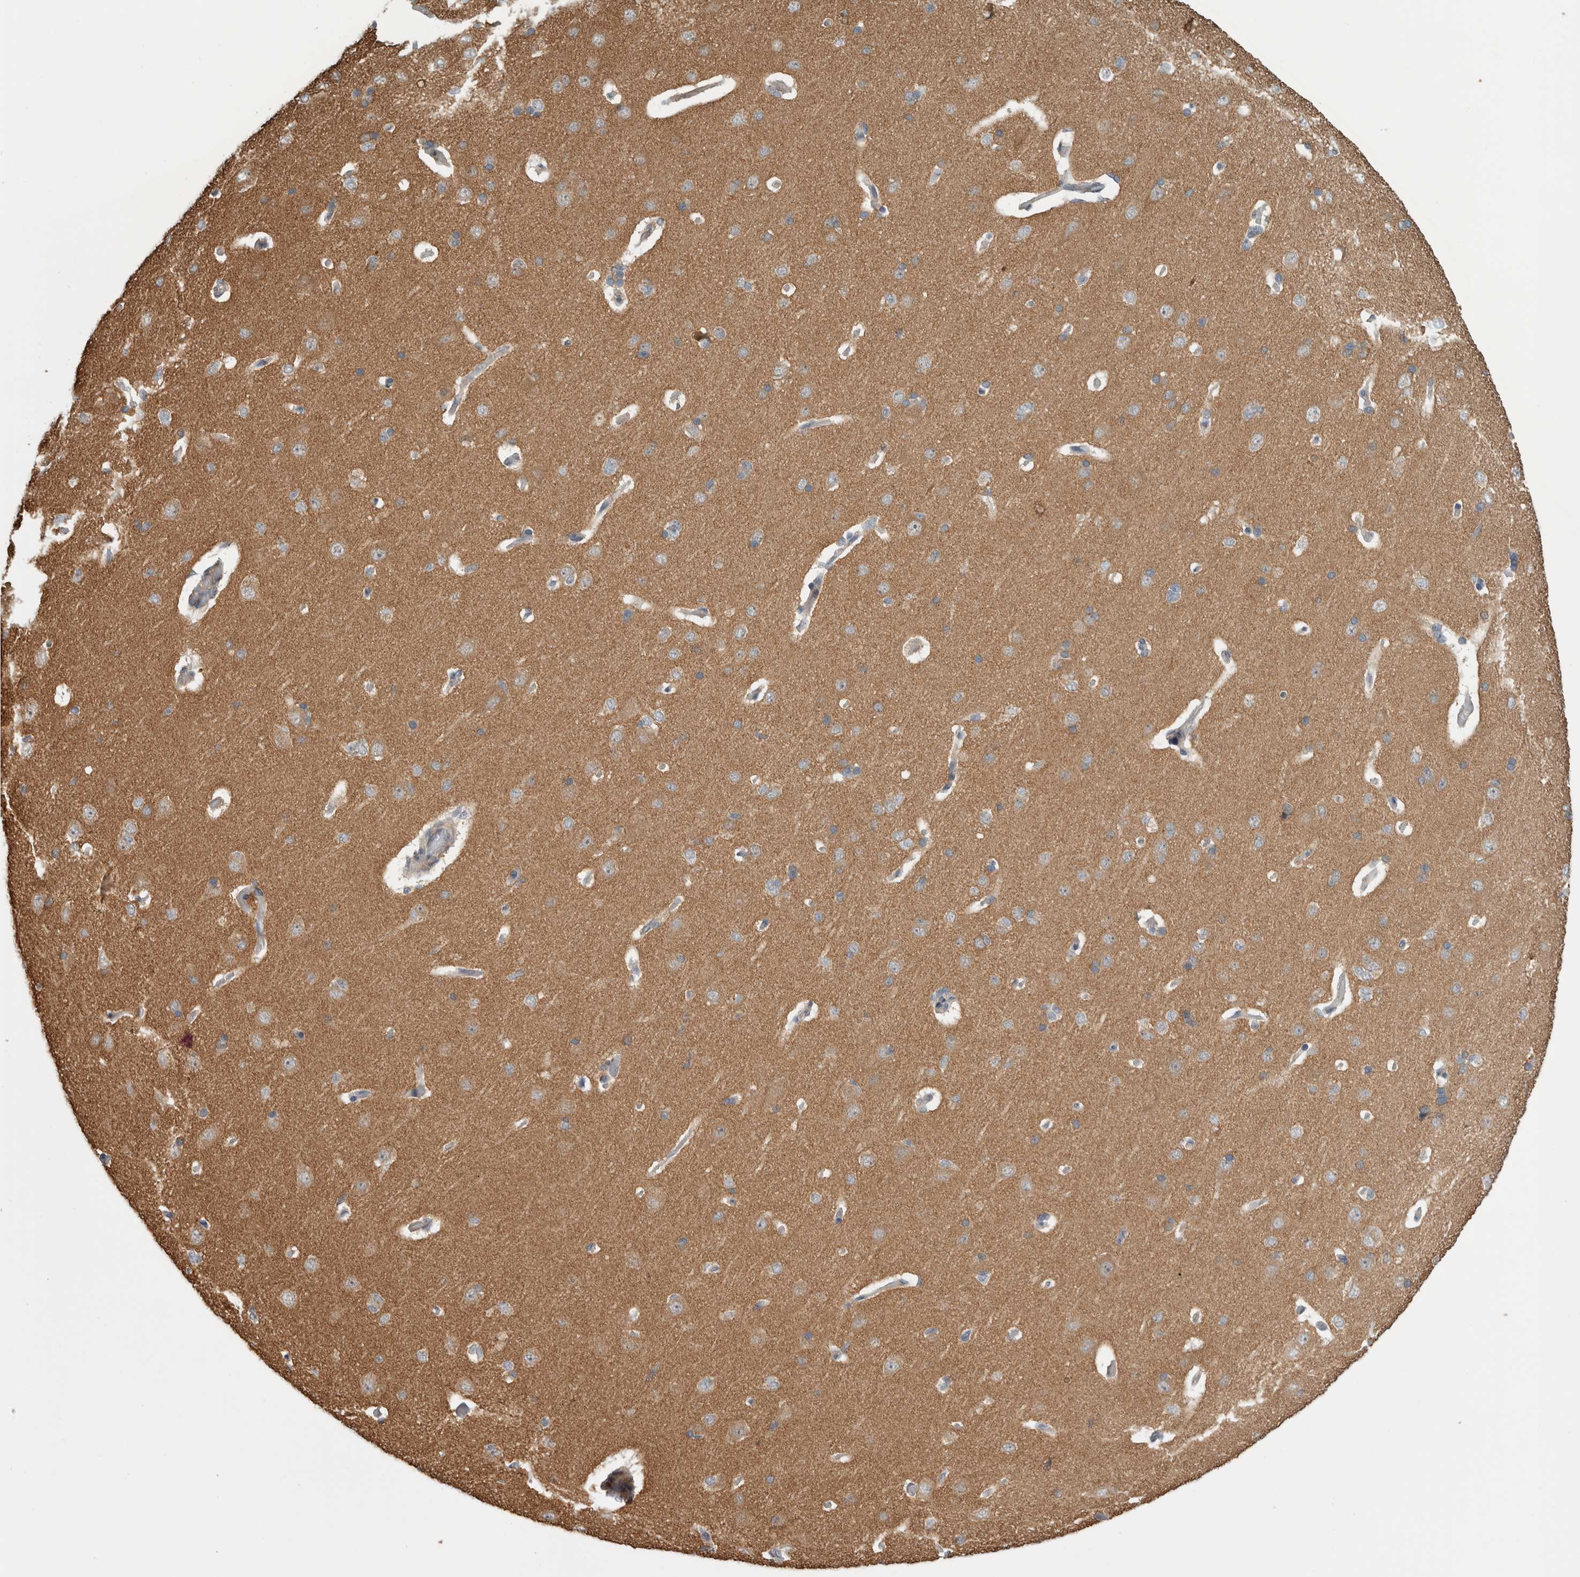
{"staining": {"intensity": "negative", "quantity": "none", "location": "none"}, "tissue": "cerebral cortex", "cell_type": "Endothelial cells", "image_type": "normal", "snomed": [{"axis": "morphology", "description": "Normal tissue, NOS"}, {"axis": "topography", "description": "Cerebral cortex"}], "caption": "The histopathology image shows no staining of endothelial cells in normal cerebral cortex.", "gene": "ADGRL3", "patient": {"sex": "male", "age": 62}}